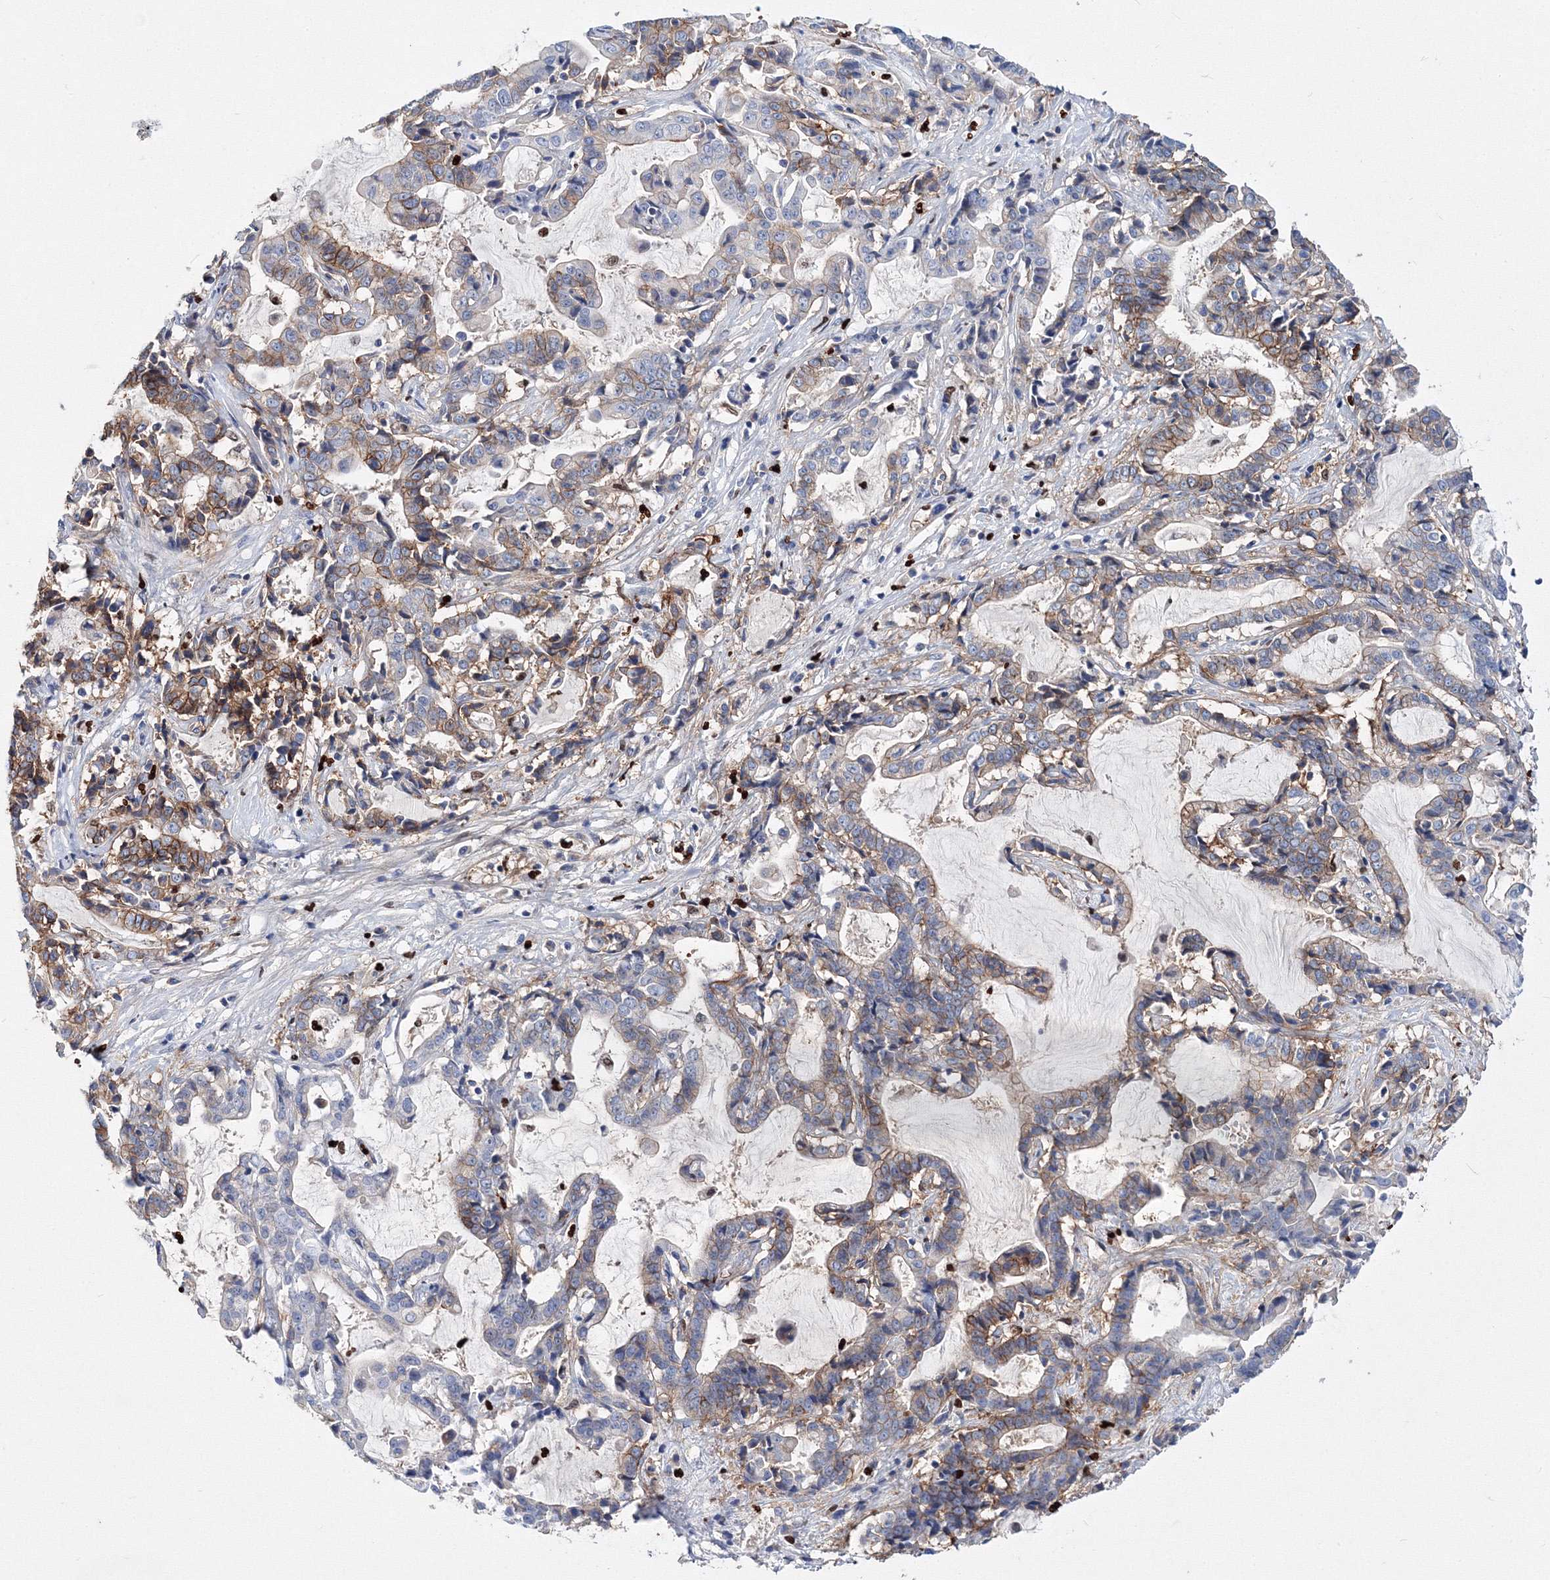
{"staining": {"intensity": "weak", "quantity": "25%-75%", "location": "cytoplasmic/membranous"}, "tissue": "liver cancer", "cell_type": "Tumor cells", "image_type": "cancer", "snomed": [{"axis": "morphology", "description": "Cholangiocarcinoma"}, {"axis": "topography", "description": "Liver"}], "caption": "This histopathology image shows liver cancer (cholangiocarcinoma) stained with IHC to label a protein in brown. The cytoplasmic/membranous of tumor cells show weak positivity for the protein. Nuclei are counter-stained blue.", "gene": "C11orf52", "patient": {"sex": "male", "age": 57}}